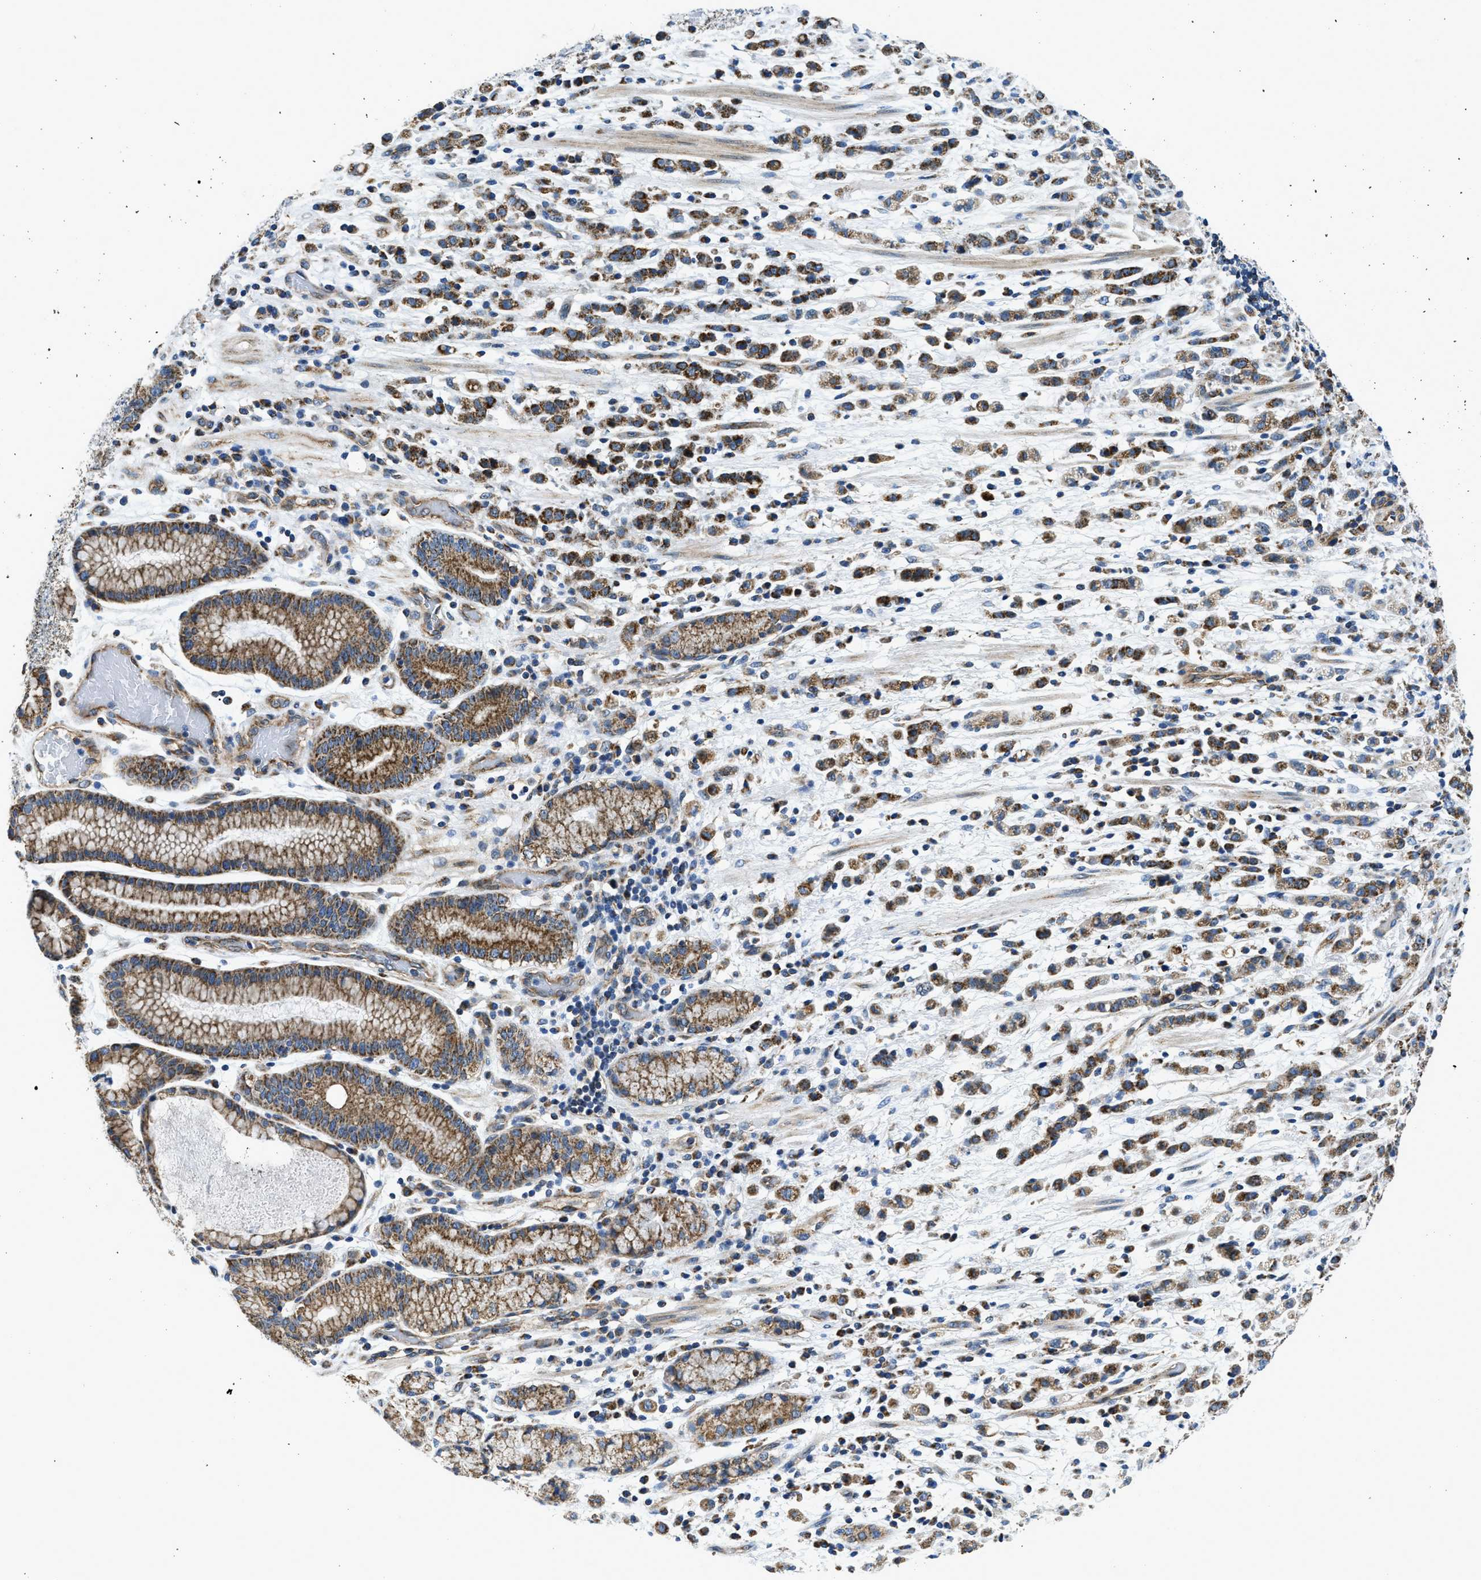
{"staining": {"intensity": "moderate", "quantity": ">75%", "location": "cytoplasmic/membranous"}, "tissue": "stomach cancer", "cell_type": "Tumor cells", "image_type": "cancer", "snomed": [{"axis": "morphology", "description": "Adenocarcinoma, NOS"}, {"axis": "topography", "description": "Stomach, lower"}], "caption": "Immunohistochemistry (DAB) staining of human stomach cancer (adenocarcinoma) displays moderate cytoplasmic/membranous protein expression in approximately >75% of tumor cells.", "gene": "STK33", "patient": {"sex": "male", "age": 88}}